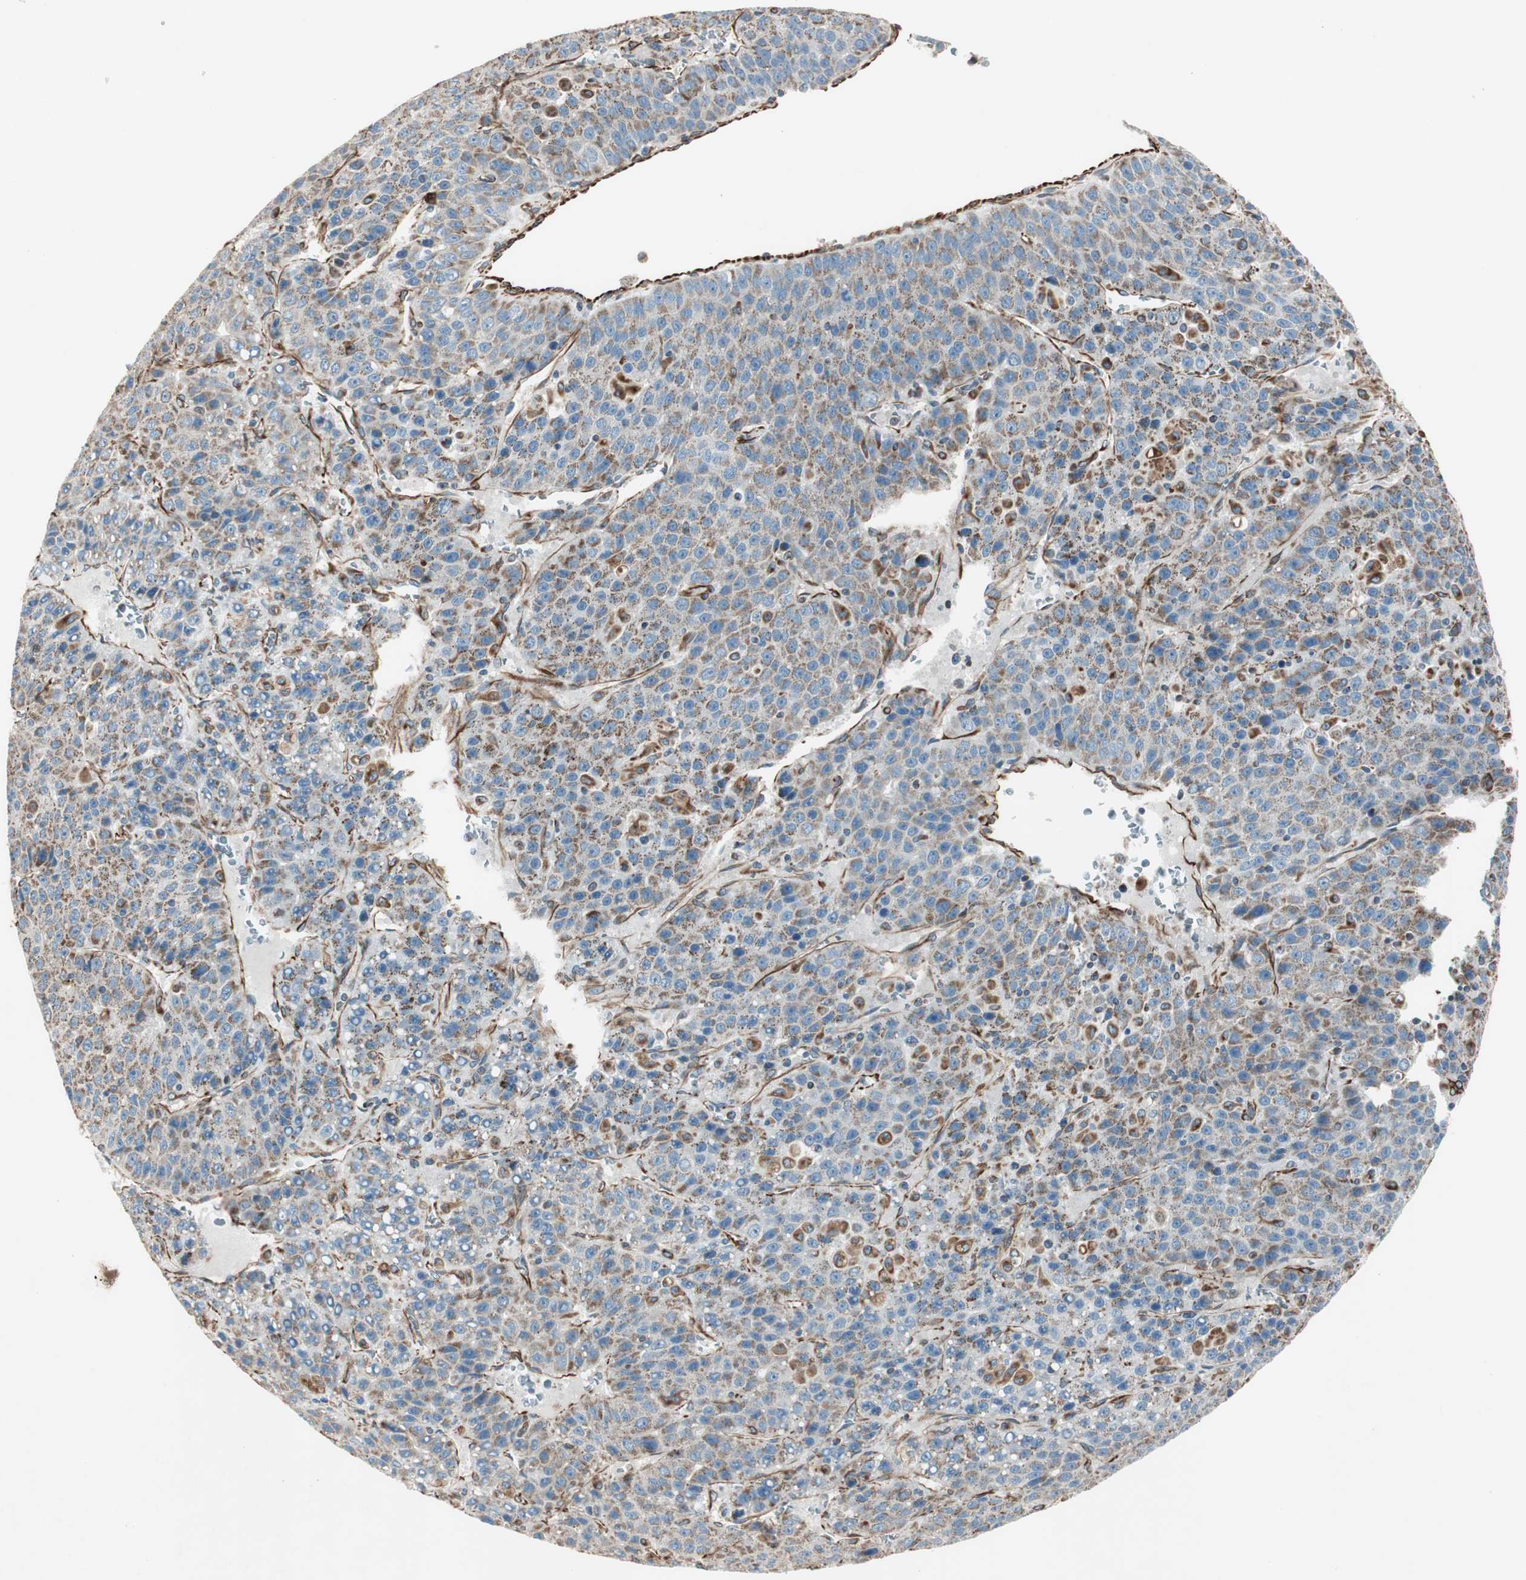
{"staining": {"intensity": "moderate", "quantity": ">75%", "location": "cytoplasmic/membranous"}, "tissue": "liver cancer", "cell_type": "Tumor cells", "image_type": "cancer", "snomed": [{"axis": "morphology", "description": "Carcinoma, Hepatocellular, NOS"}, {"axis": "topography", "description": "Liver"}], "caption": "Moderate cytoplasmic/membranous positivity is present in about >75% of tumor cells in liver hepatocellular carcinoma. Using DAB (brown) and hematoxylin (blue) stains, captured at high magnification using brightfield microscopy.", "gene": "SRCIN1", "patient": {"sex": "female", "age": 53}}